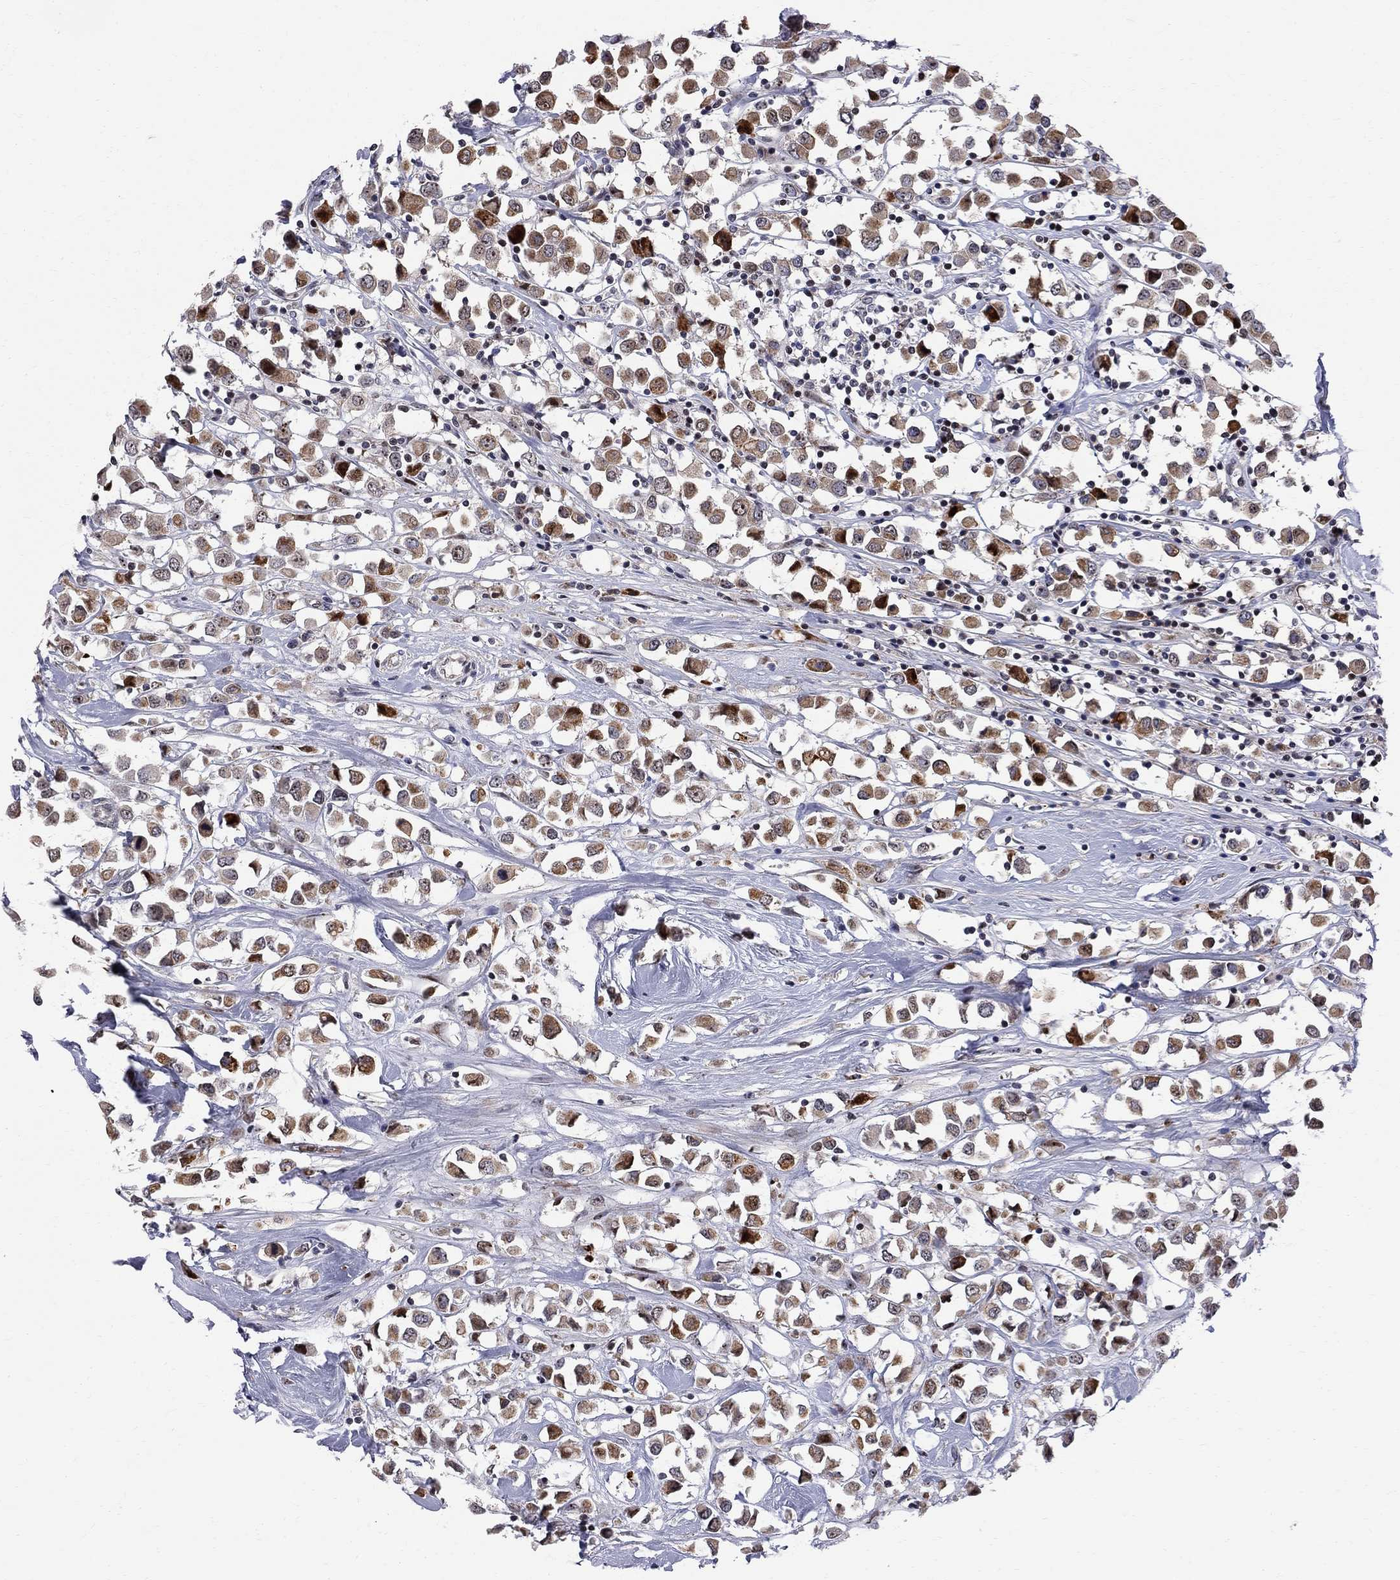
{"staining": {"intensity": "moderate", "quantity": "25%-75%", "location": "cytoplasmic/membranous,nuclear"}, "tissue": "breast cancer", "cell_type": "Tumor cells", "image_type": "cancer", "snomed": [{"axis": "morphology", "description": "Duct carcinoma"}, {"axis": "topography", "description": "Breast"}], "caption": "Human breast cancer stained for a protein (brown) exhibits moderate cytoplasmic/membranous and nuclear positive positivity in about 25%-75% of tumor cells.", "gene": "DHX33", "patient": {"sex": "female", "age": 61}}